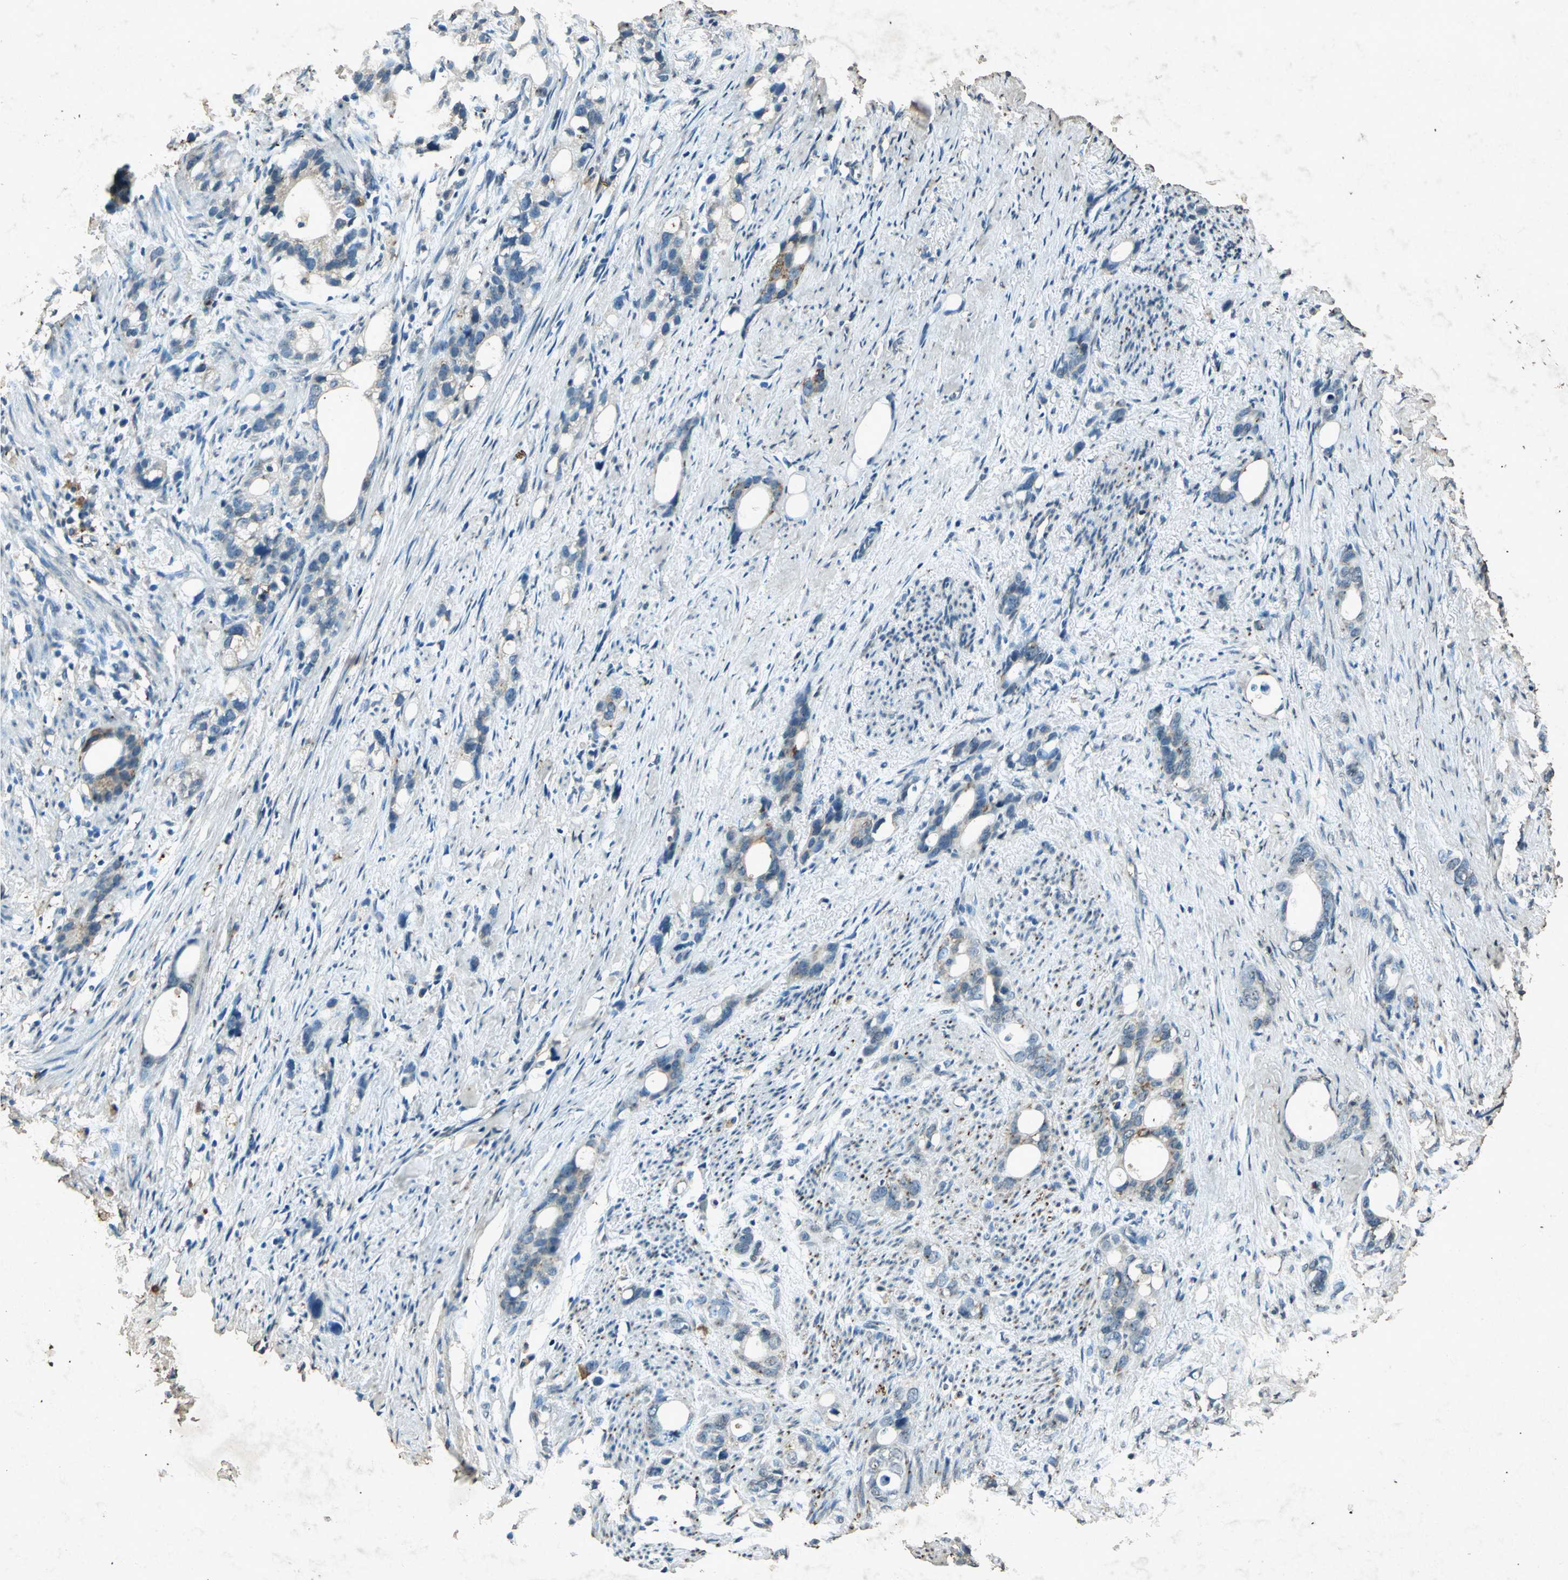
{"staining": {"intensity": "negative", "quantity": "none", "location": "none"}, "tissue": "stomach cancer", "cell_type": "Tumor cells", "image_type": "cancer", "snomed": [{"axis": "morphology", "description": "Adenocarcinoma, NOS"}, {"axis": "topography", "description": "Stomach"}], "caption": "DAB immunohistochemical staining of adenocarcinoma (stomach) displays no significant positivity in tumor cells.", "gene": "PSEN1", "patient": {"sex": "female", "age": 75}}